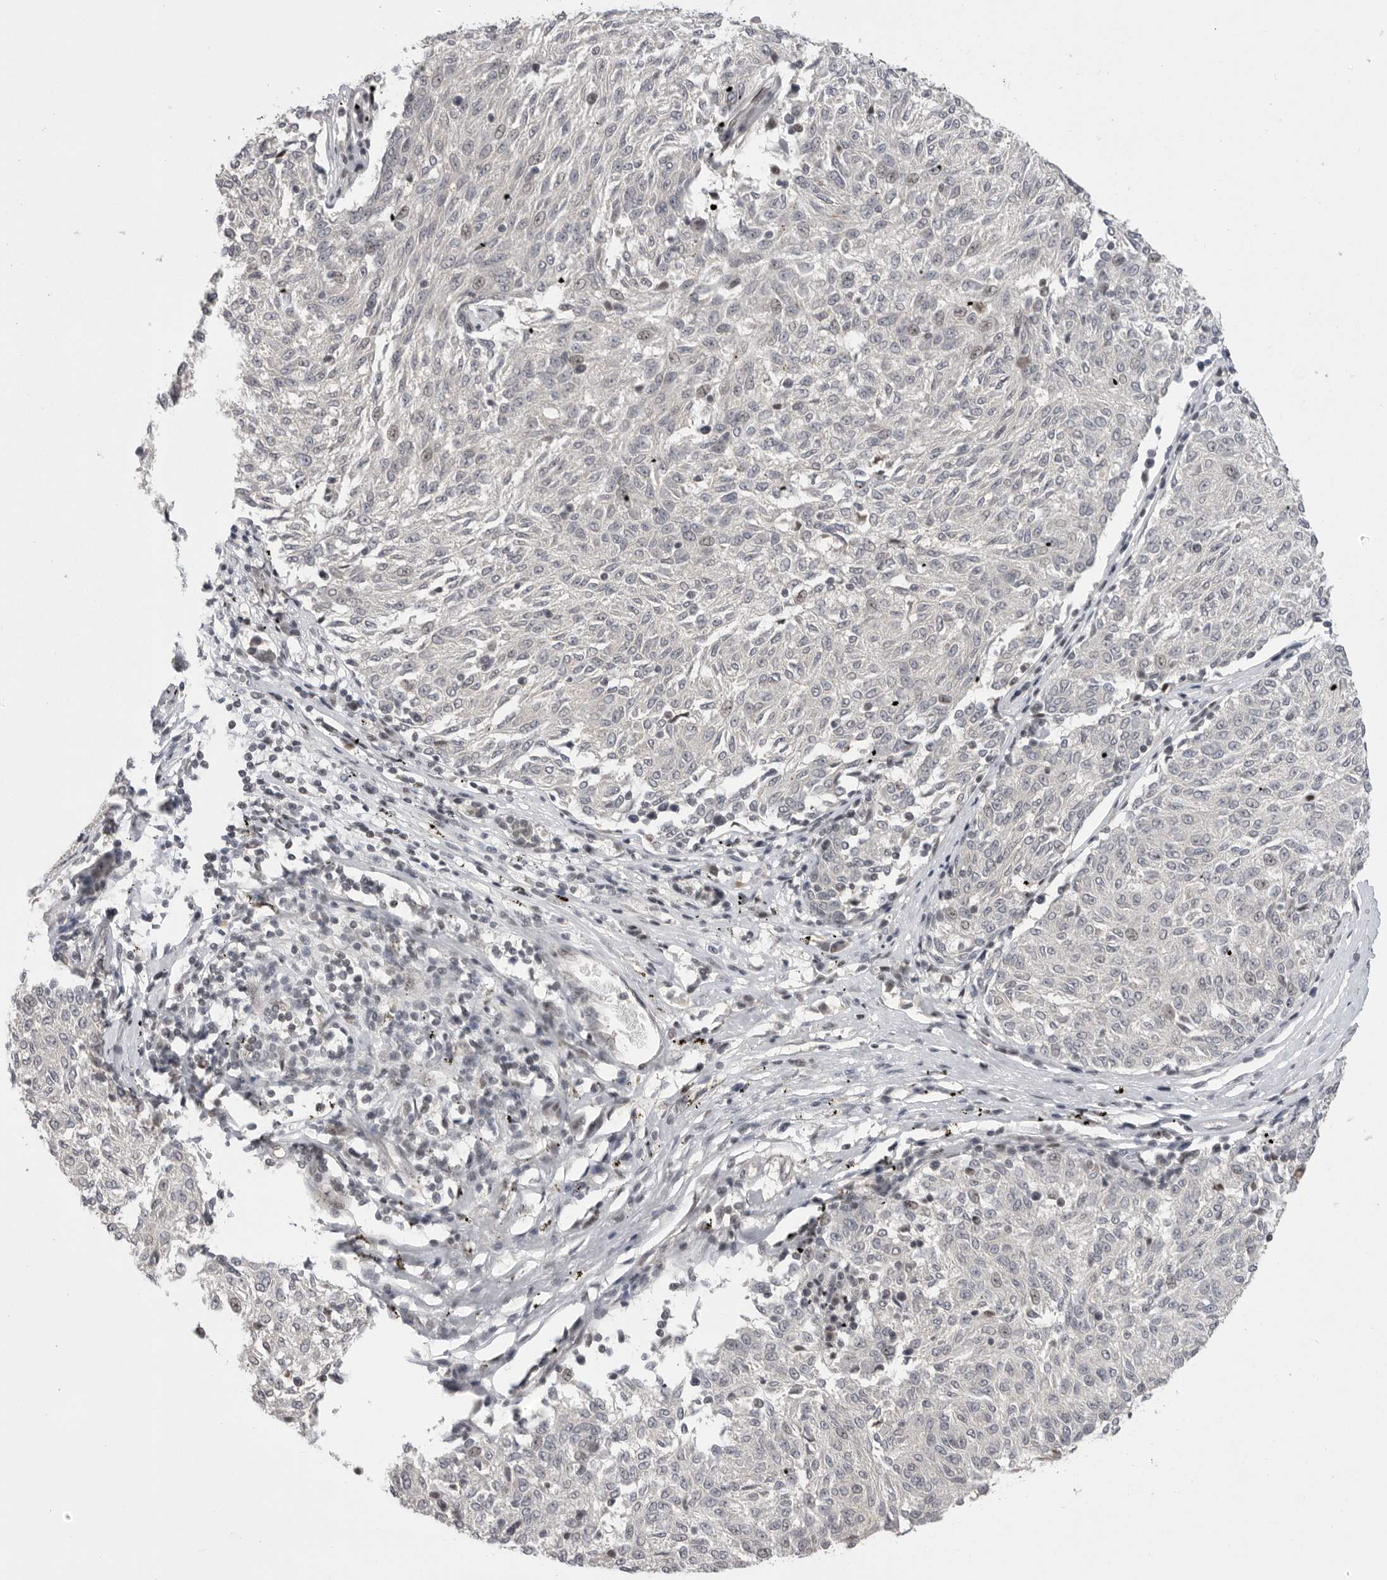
{"staining": {"intensity": "negative", "quantity": "none", "location": "none"}, "tissue": "melanoma", "cell_type": "Tumor cells", "image_type": "cancer", "snomed": [{"axis": "morphology", "description": "Malignant melanoma, NOS"}, {"axis": "topography", "description": "Skin"}], "caption": "Micrograph shows no significant protein expression in tumor cells of melanoma.", "gene": "POU5F1", "patient": {"sex": "female", "age": 72}}